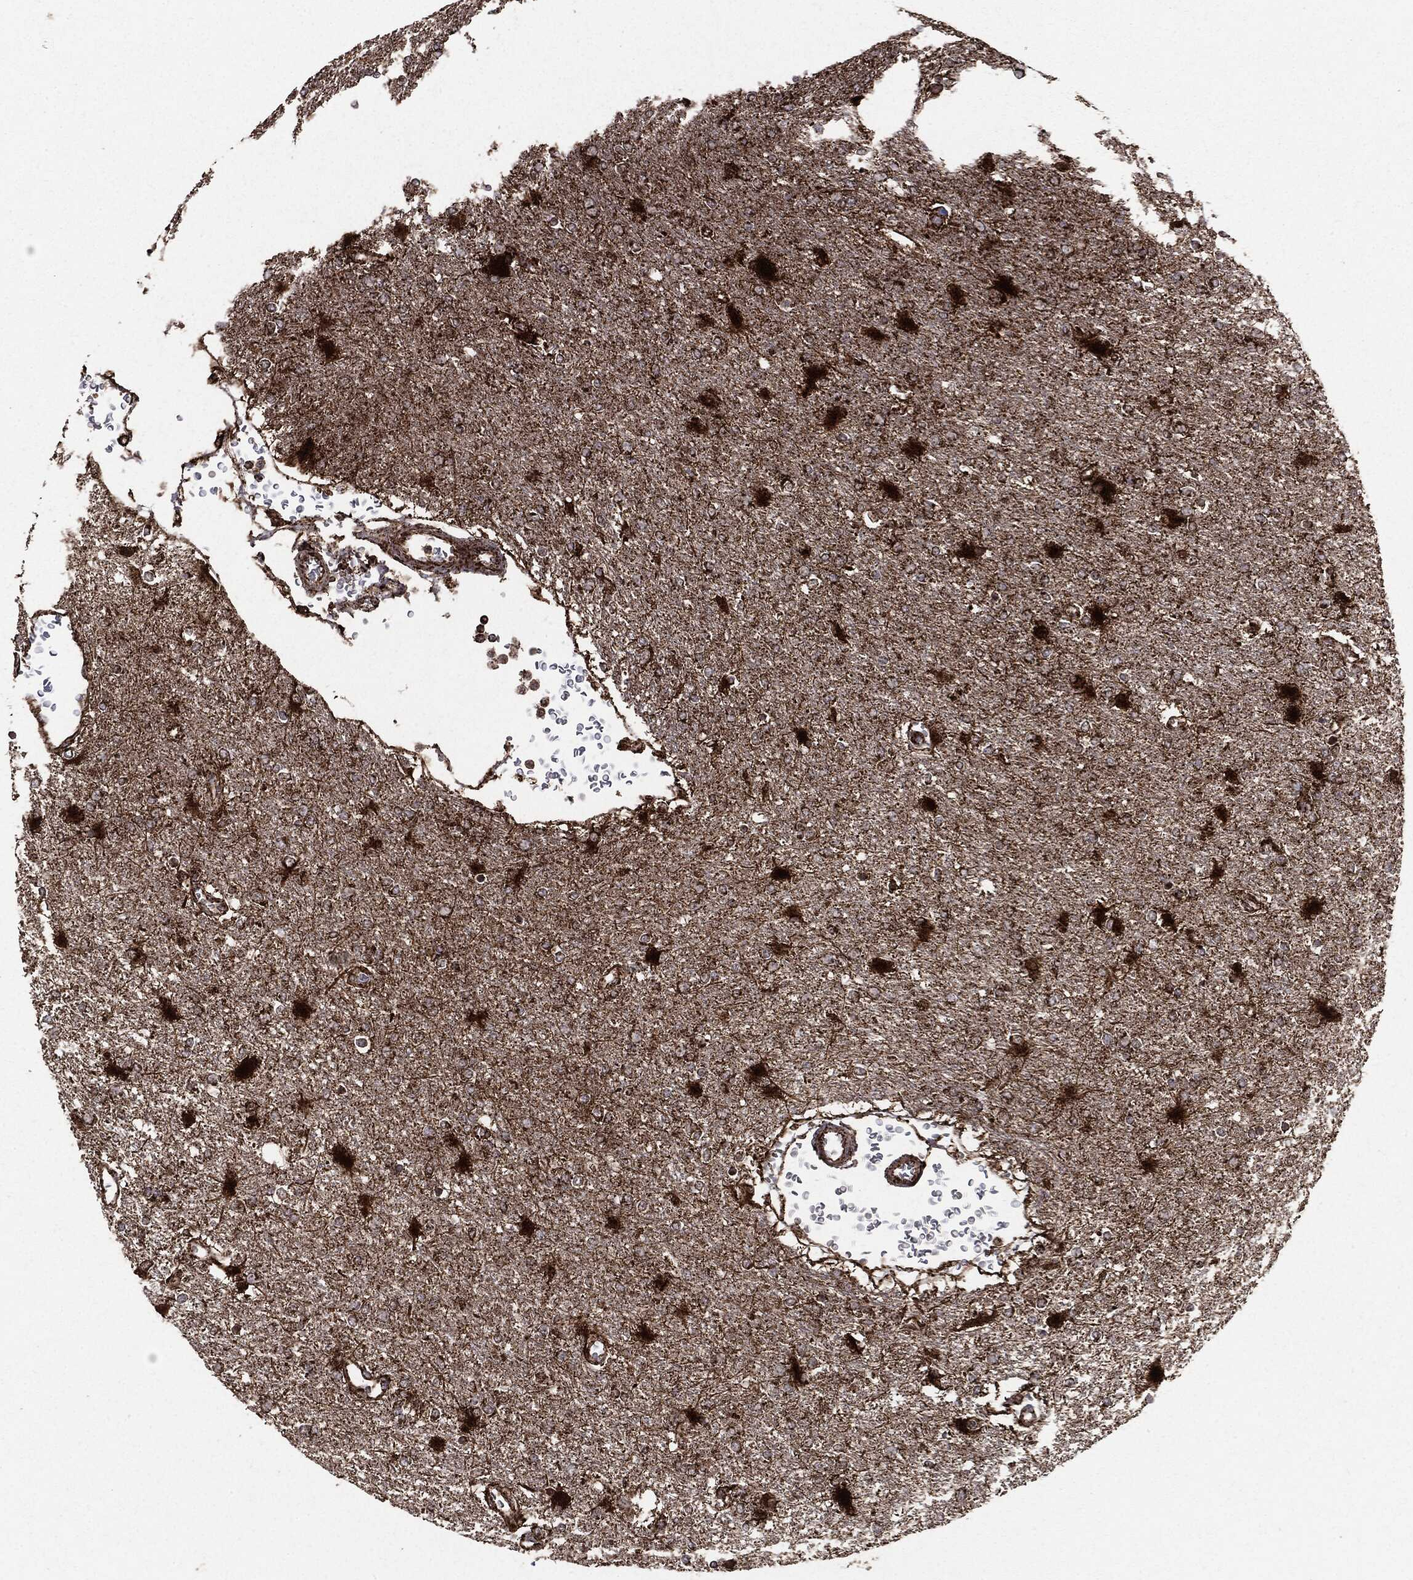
{"staining": {"intensity": "strong", "quantity": "25%-75%", "location": "cytoplasmic/membranous"}, "tissue": "glioma", "cell_type": "Tumor cells", "image_type": "cancer", "snomed": [{"axis": "morphology", "description": "Glioma, malignant, High grade"}, {"axis": "topography", "description": "Cerebral cortex"}], "caption": "Human malignant glioma (high-grade) stained with a protein marker displays strong staining in tumor cells.", "gene": "MAP2K1", "patient": {"sex": "male", "age": 79}}